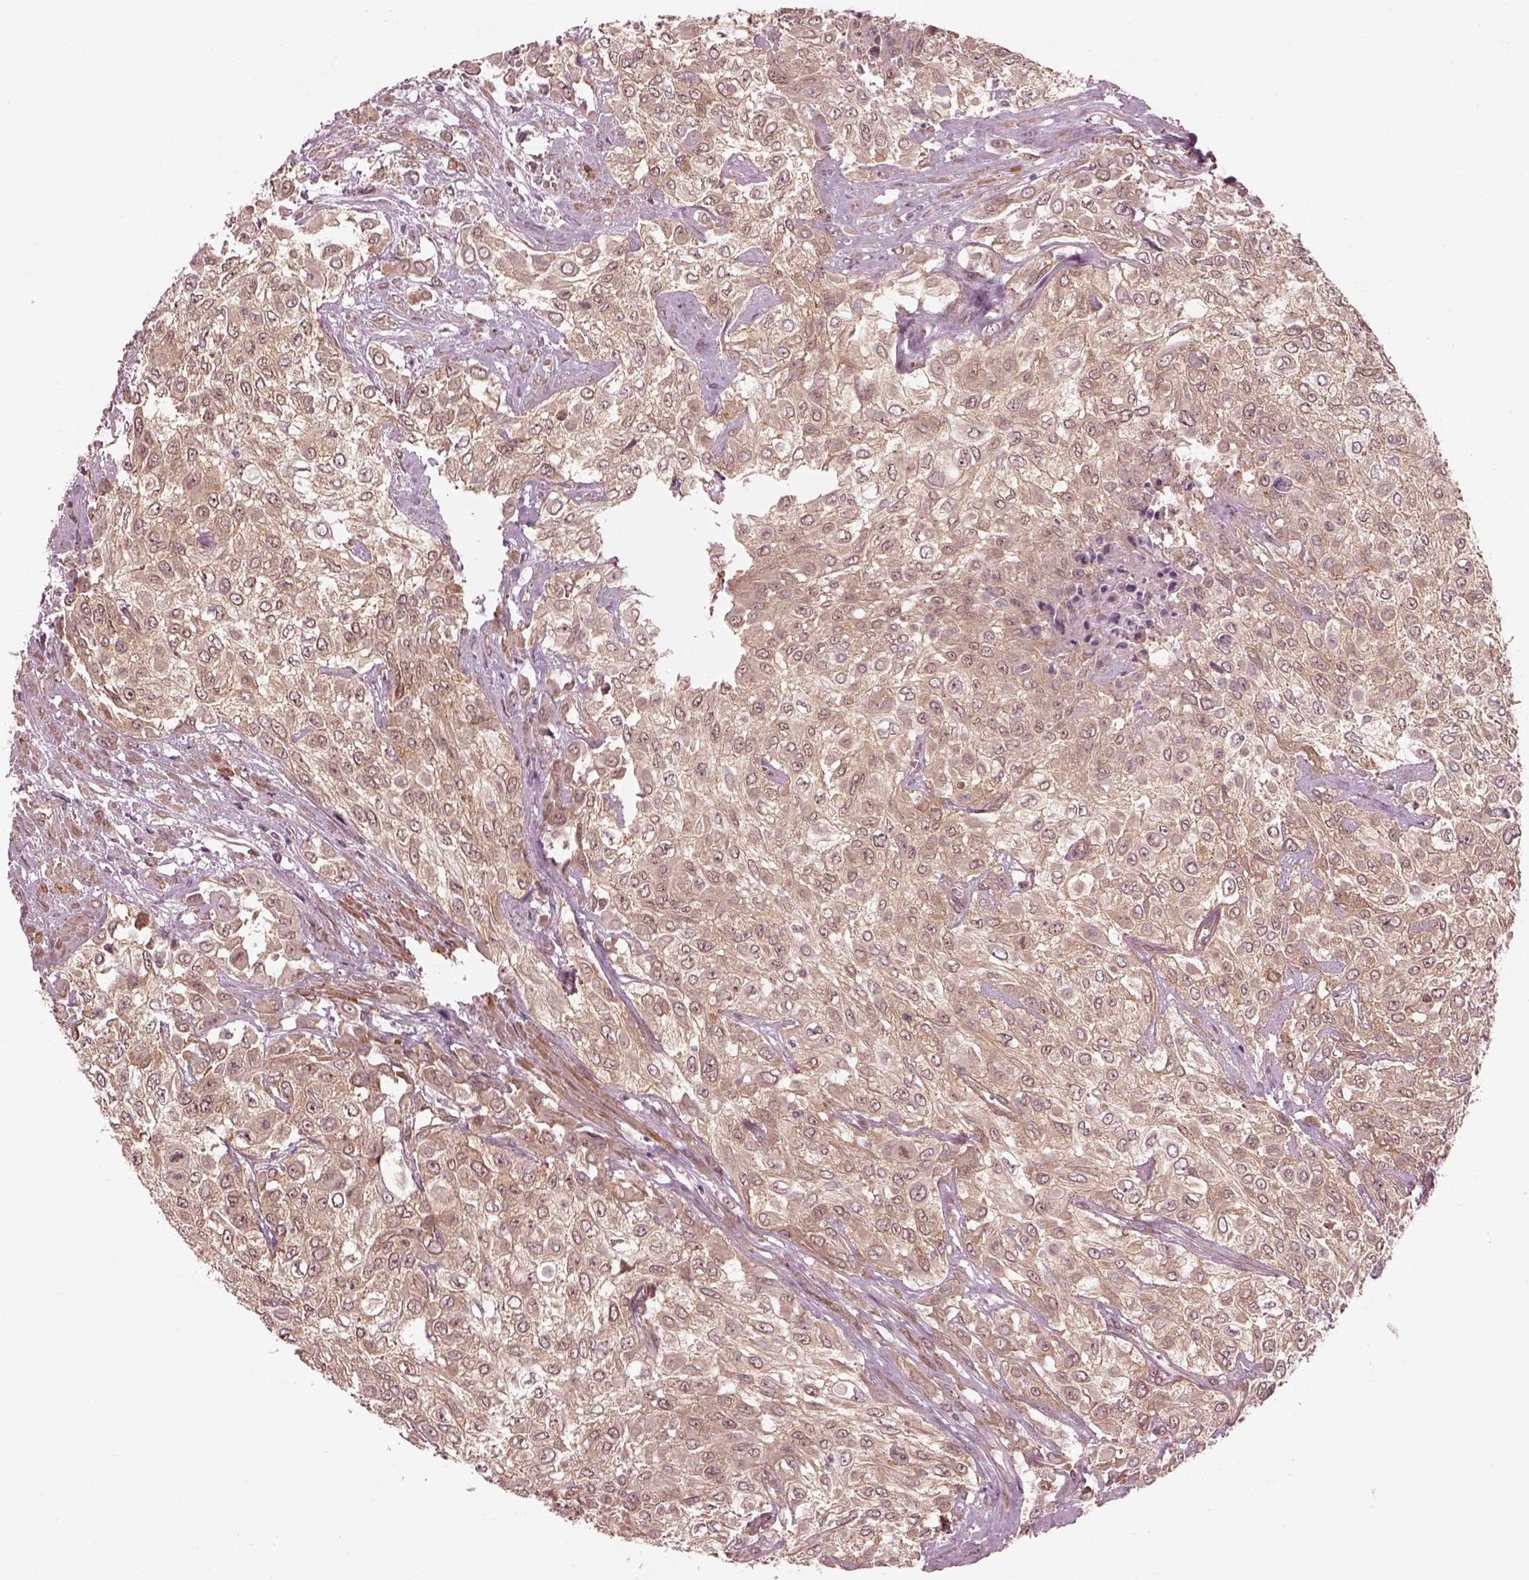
{"staining": {"intensity": "weak", "quantity": ">75%", "location": "cytoplasmic/membranous"}, "tissue": "urothelial cancer", "cell_type": "Tumor cells", "image_type": "cancer", "snomed": [{"axis": "morphology", "description": "Urothelial carcinoma, High grade"}, {"axis": "topography", "description": "Urinary bladder"}], "caption": "This photomicrograph reveals urothelial cancer stained with immunohistochemistry to label a protein in brown. The cytoplasmic/membranous of tumor cells show weak positivity for the protein. Nuclei are counter-stained blue.", "gene": "LSM14A", "patient": {"sex": "male", "age": 57}}